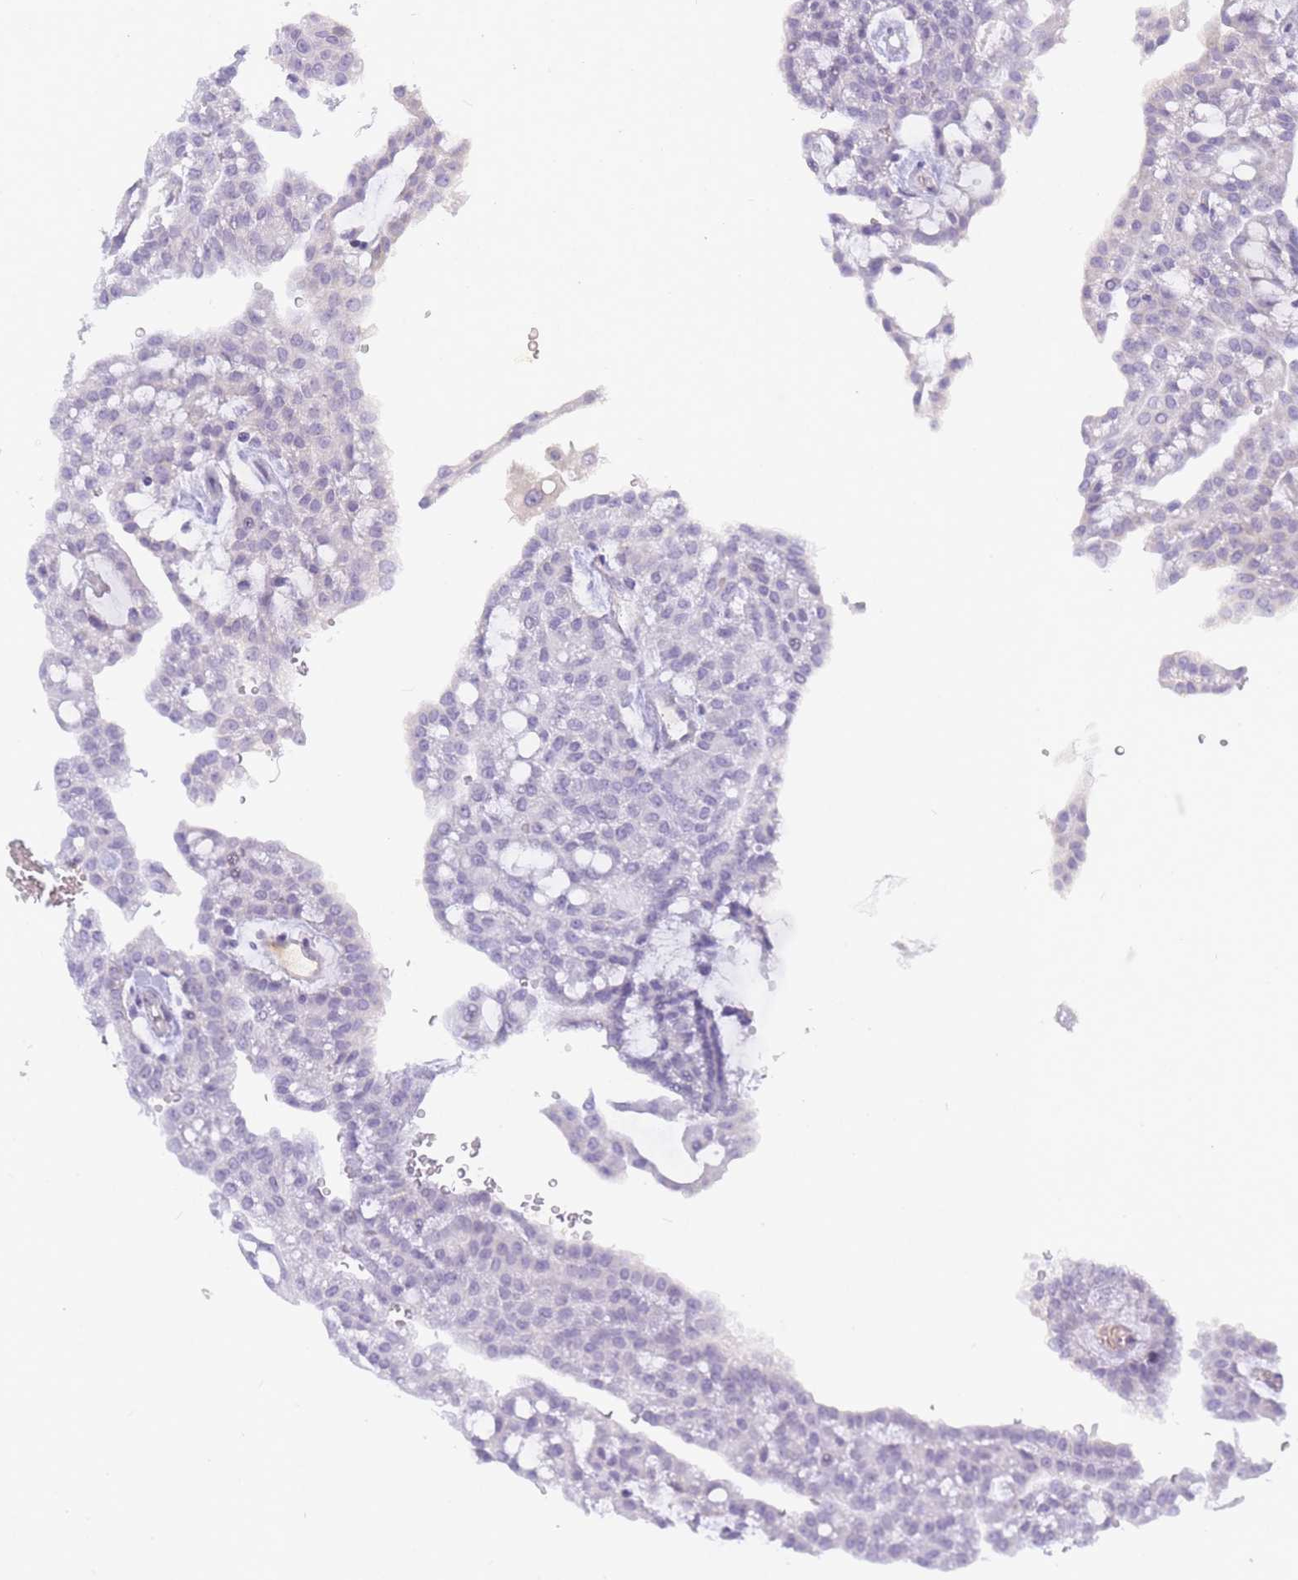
{"staining": {"intensity": "negative", "quantity": "none", "location": "none"}, "tissue": "renal cancer", "cell_type": "Tumor cells", "image_type": "cancer", "snomed": [{"axis": "morphology", "description": "Adenocarcinoma, NOS"}, {"axis": "topography", "description": "Kidney"}], "caption": "IHC of adenocarcinoma (renal) displays no expression in tumor cells.", "gene": "RRAD", "patient": {"sex": "male", "age": 63}}